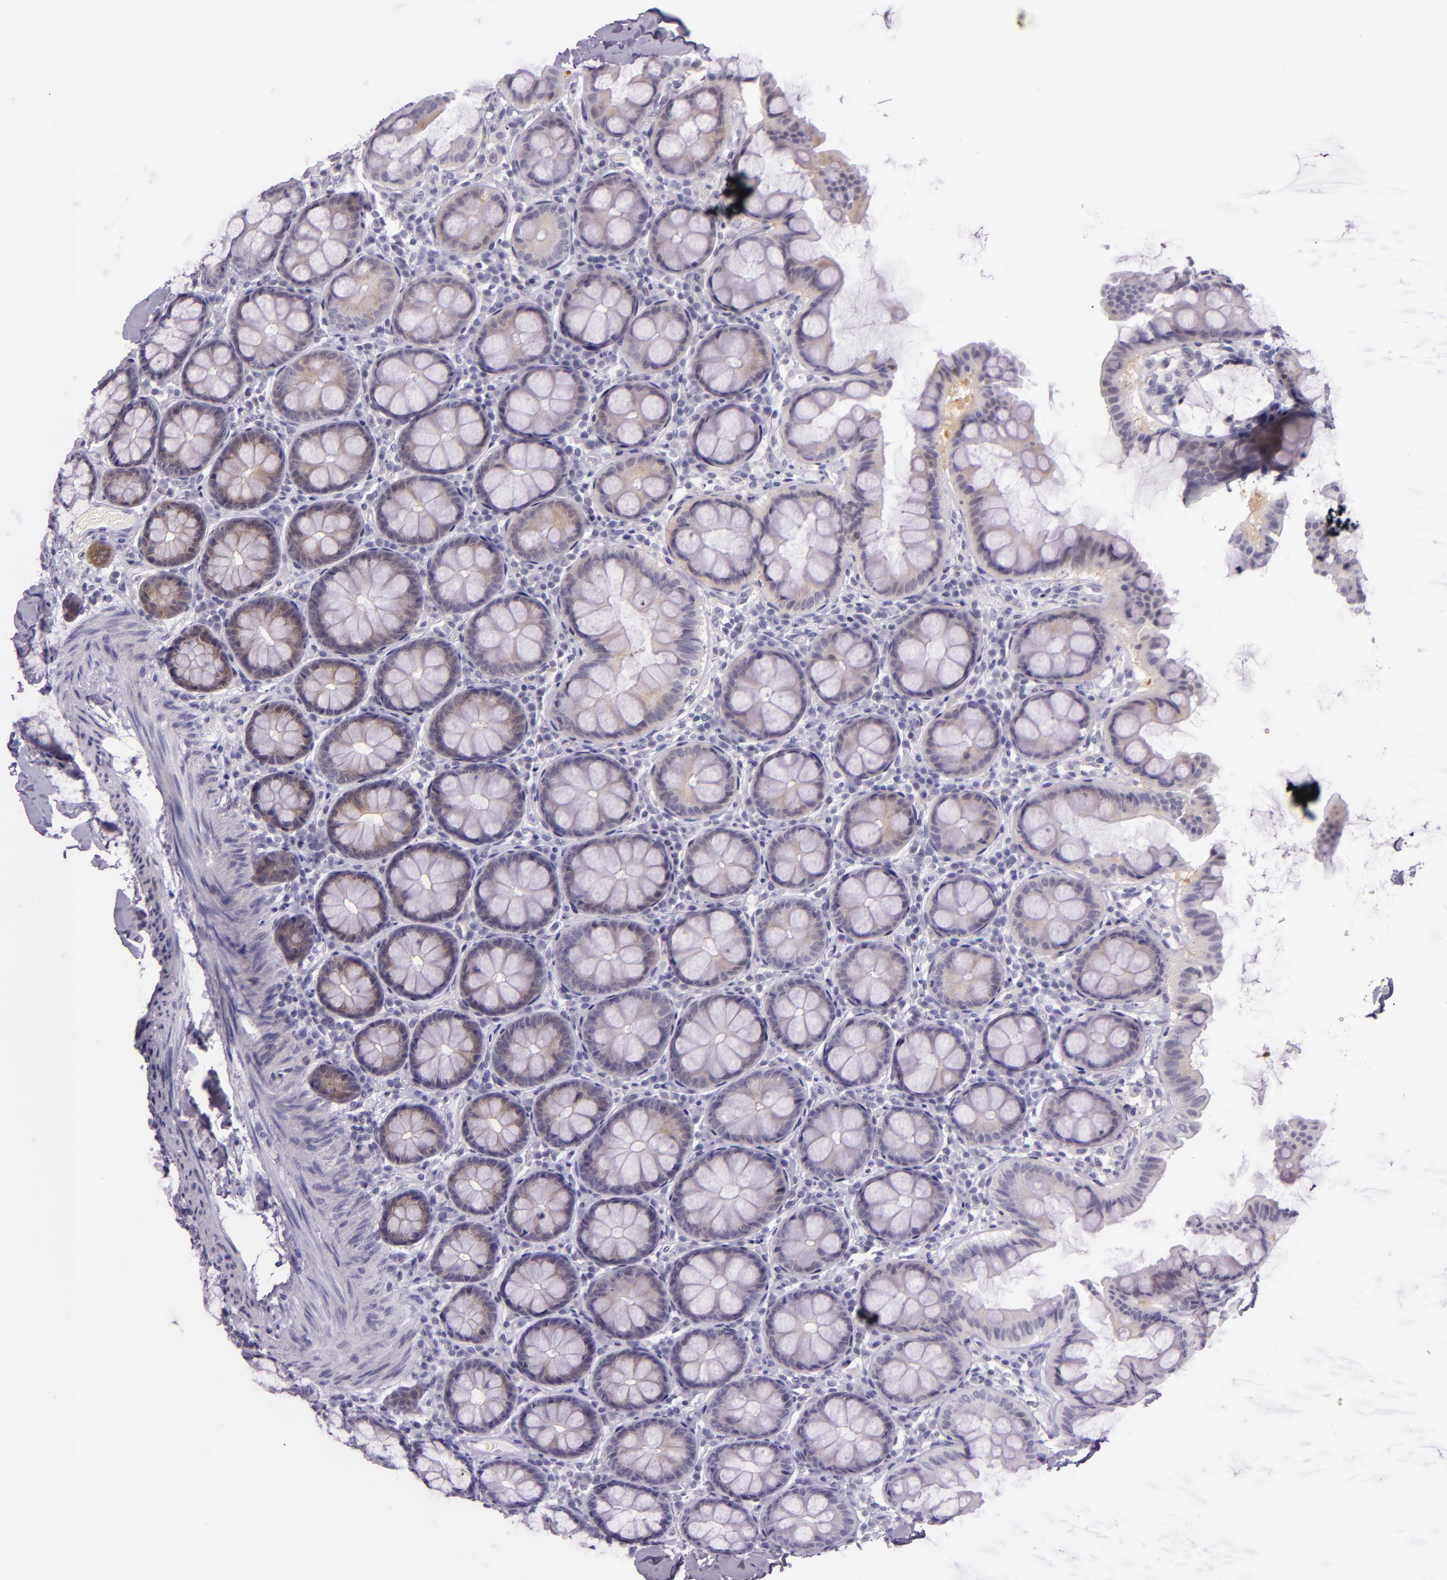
{"staining": {"intensity": "negative", "quantity": "none", "location": "none"}, "tissue": "colon", "cell_type": "Endothelial cells", "image_type": "normal", "snomed": [{"axis": "morphology", "description": "Normal tissue, NOS"}, {"axis": "topography", "description": "Colon"}], "caption": "Micrograph shows no protein positivity in endothelial cells of normal colon. (Brightfield microscopy of DAB (3,3'-diaminobenzidine) immunohistochemistry (IHC) at high magnification).", "gene": "HSP90AA1", "patient": {"sex": "female", "age": 61}}